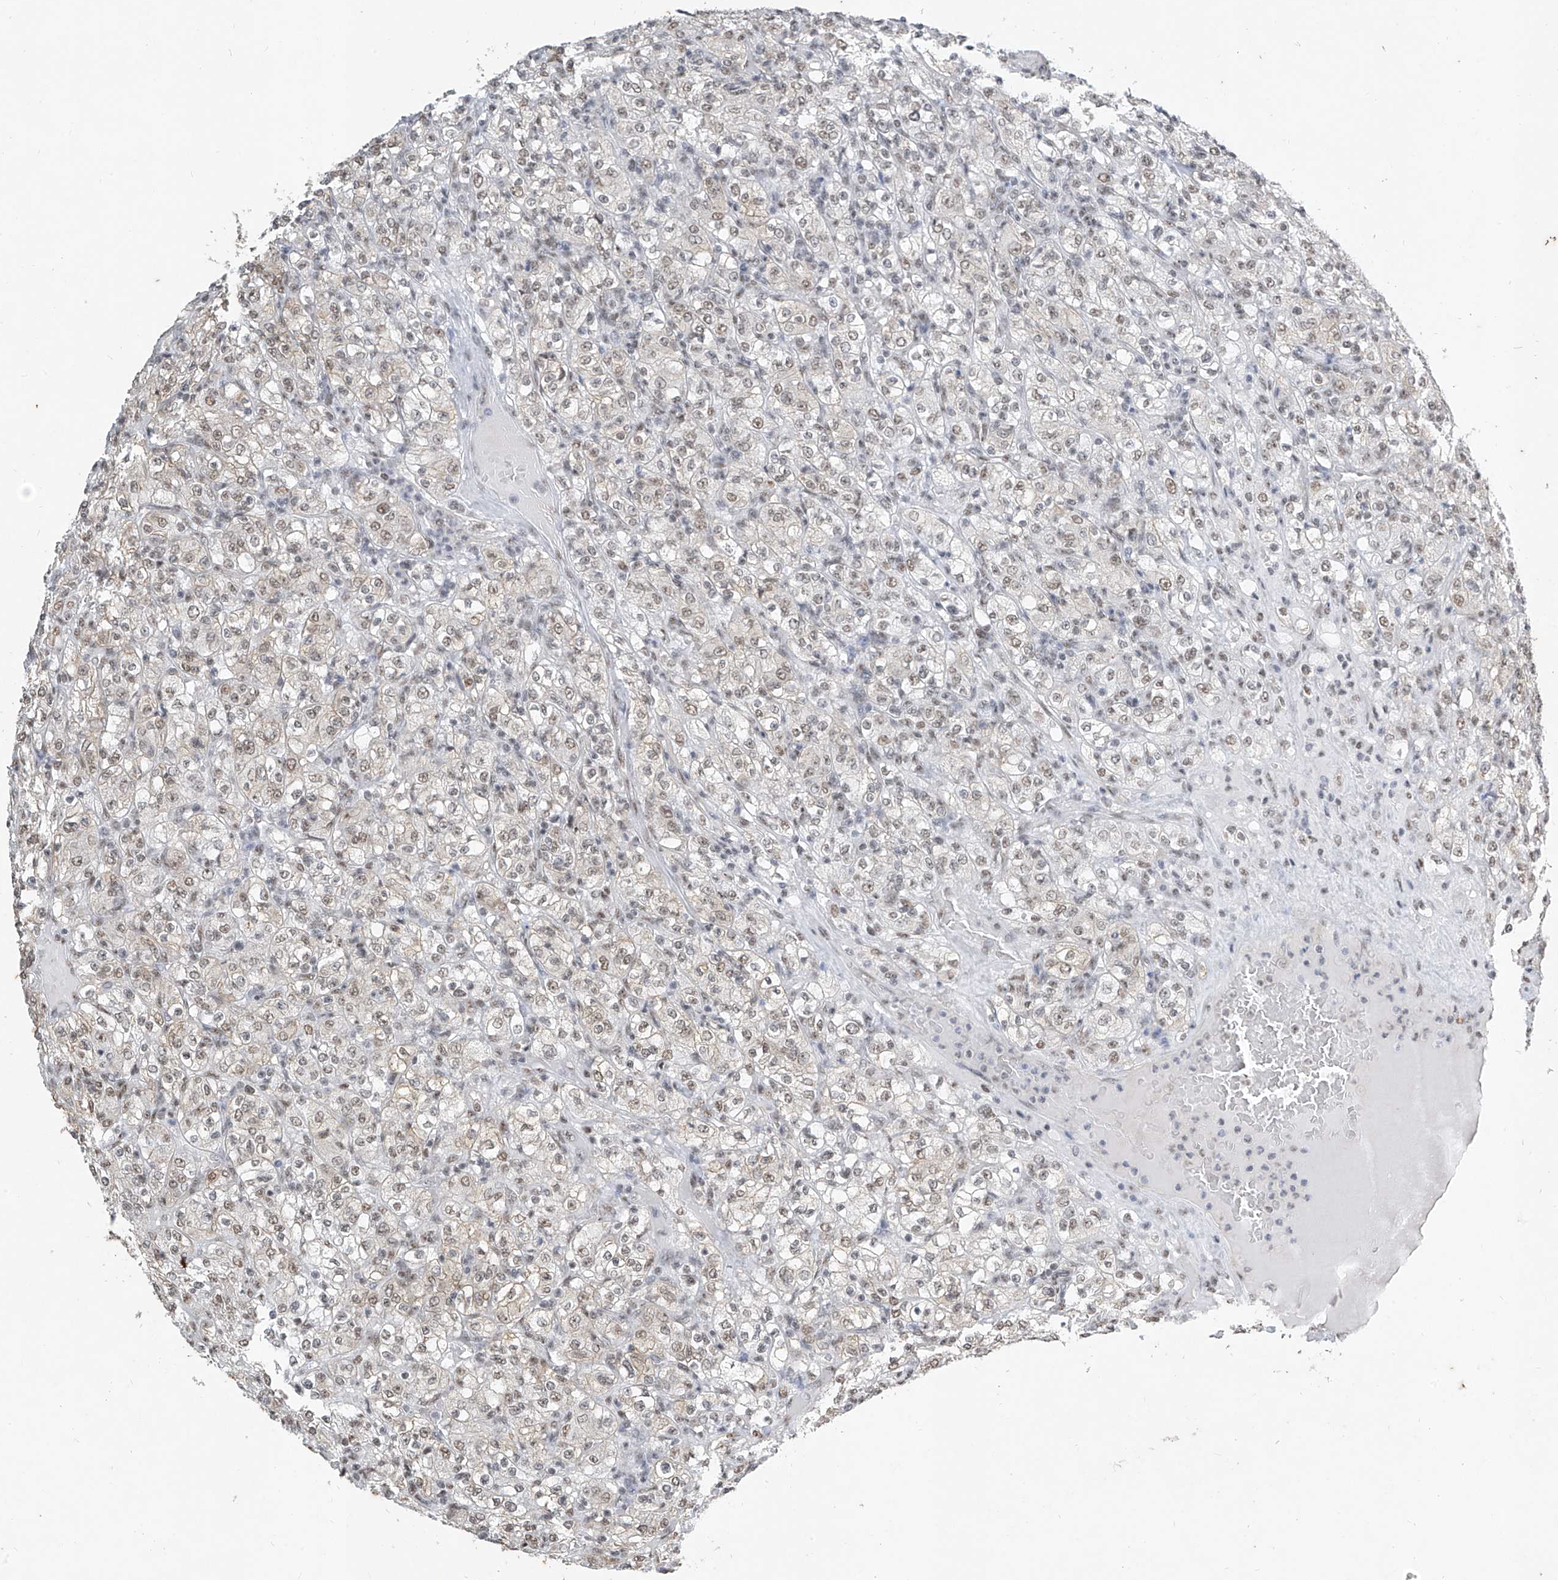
{"staining": {"intensity": "weak", "quantity": "25%-75%", "location": "nuclear"}, "tissue": "renal cancer", "cell_type": "Tumor cells", "image_type": "cancer", "snomed": [{"axis": "morphology", "description": "Normal tissue, NOS"}, {"axis": "morphology", "description": "Adenocarcinoma, NOS"}, {"axis": "topography", "description": "Kidney"}], "caption": "This is a photomicrograph of immunohistochemistry (IHC) staining of renal cancer (adenocarcinoma), which shows weak expression in the nuclear of tumor cells.", "gene": "TFEC", "patient": {"sex": "female", "age": 72}}